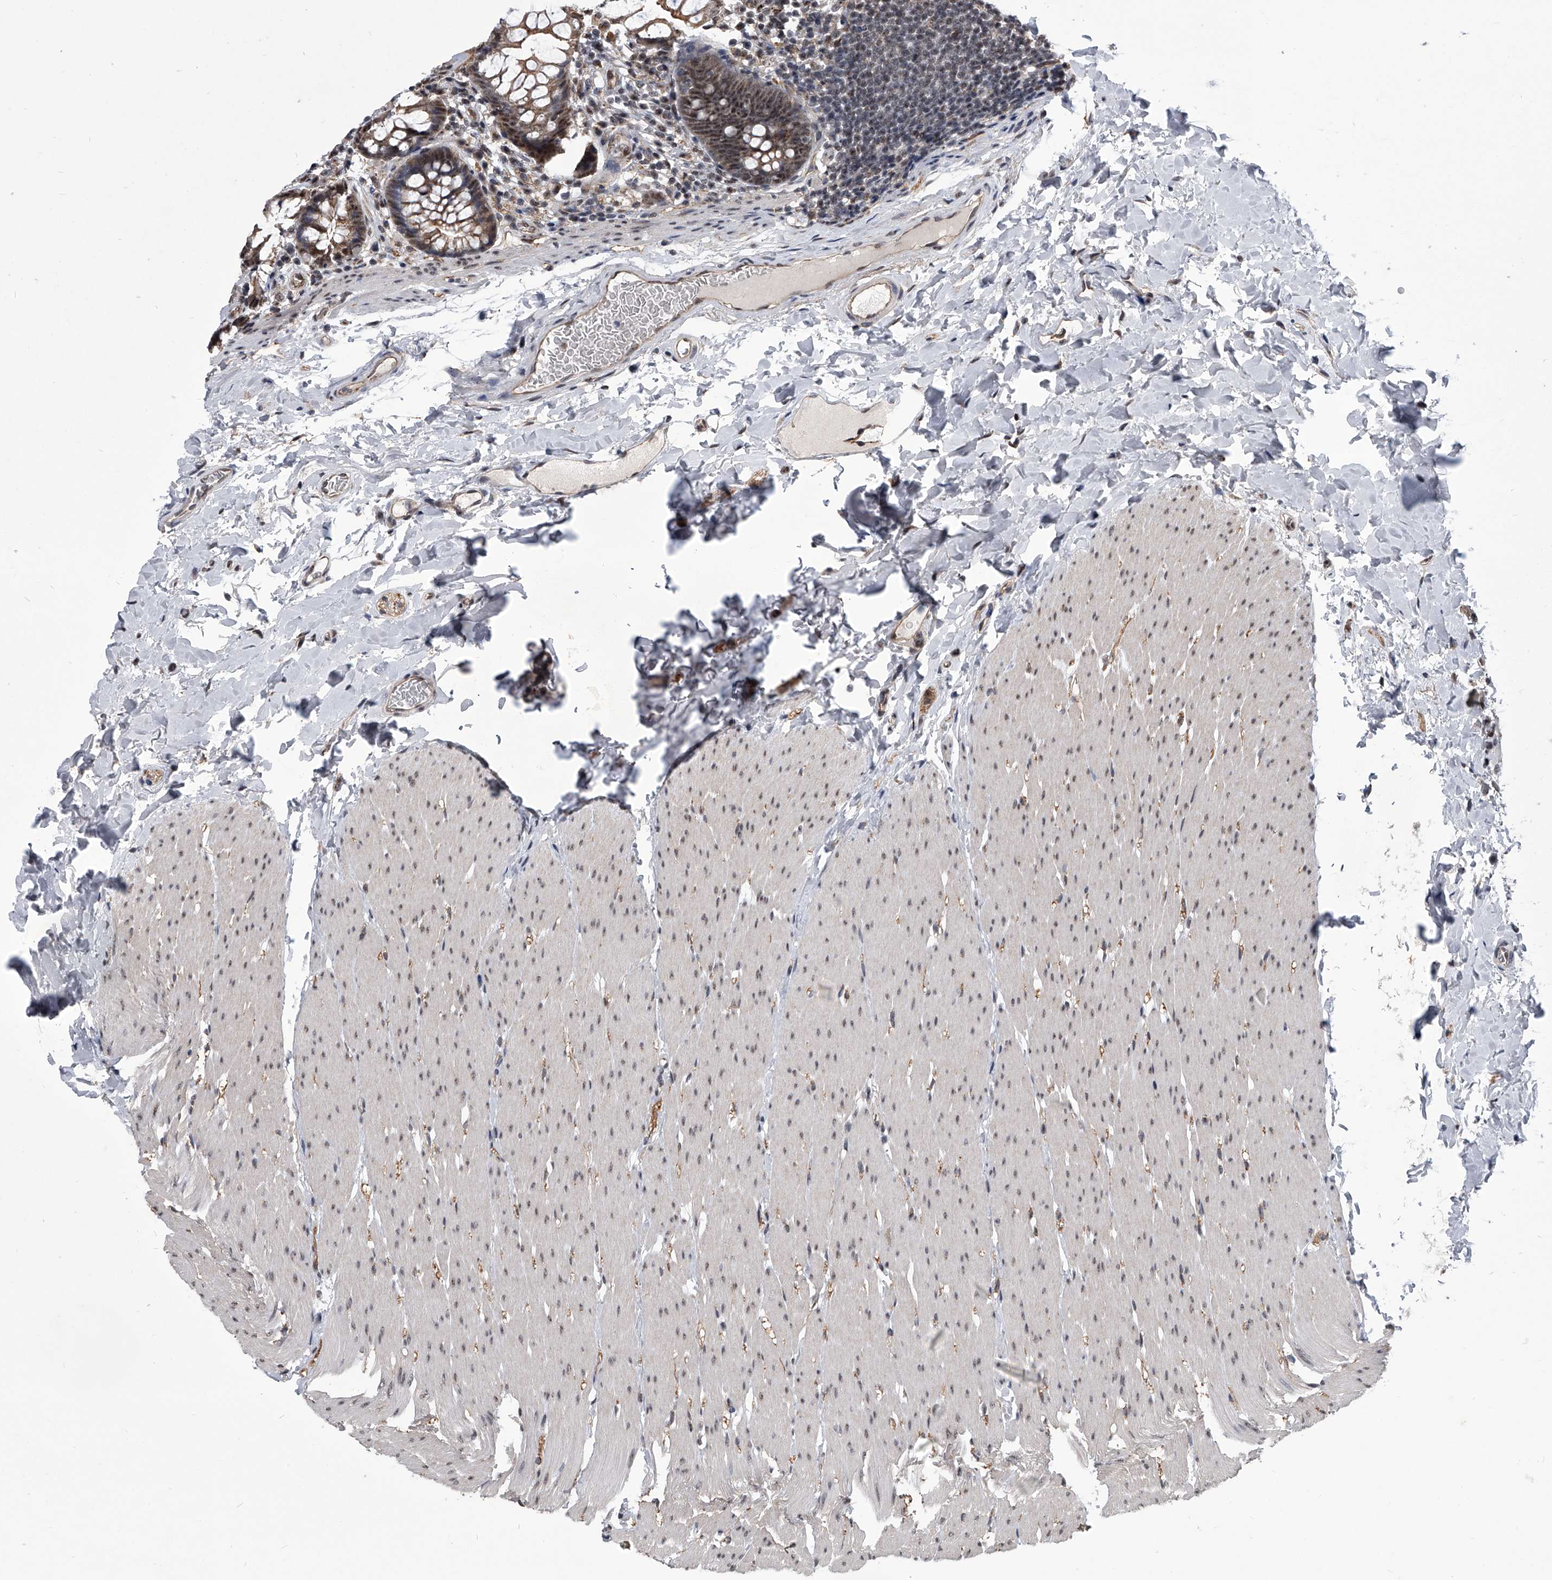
{"staining": {"intensity": "moderate", "quantity": ">75%", "location": "cytoplasmic/membranous"}, "tissue": "colon", "cell_type": "Endothelial cells", "image_type": "normal", "snomed": [{"axis": "morphology", "description": "Normal tissue, NOS"}, {"axis": "topography", "description": "Colon"}], "caption": "The micrograph demonstrates immunohistochemical staining of benign colon. There is moderate cytoplasmic/membranous staining is seen in approximately >75% of endothelial cells. The staining was performed using DAB (3,3'-diaminobenzidine), with brown indicating positive protein expression. Nuclei are stained blue with hematoxylin.", "gene": "ZNF76", "patient": {"sex": "female", "age": 62}}